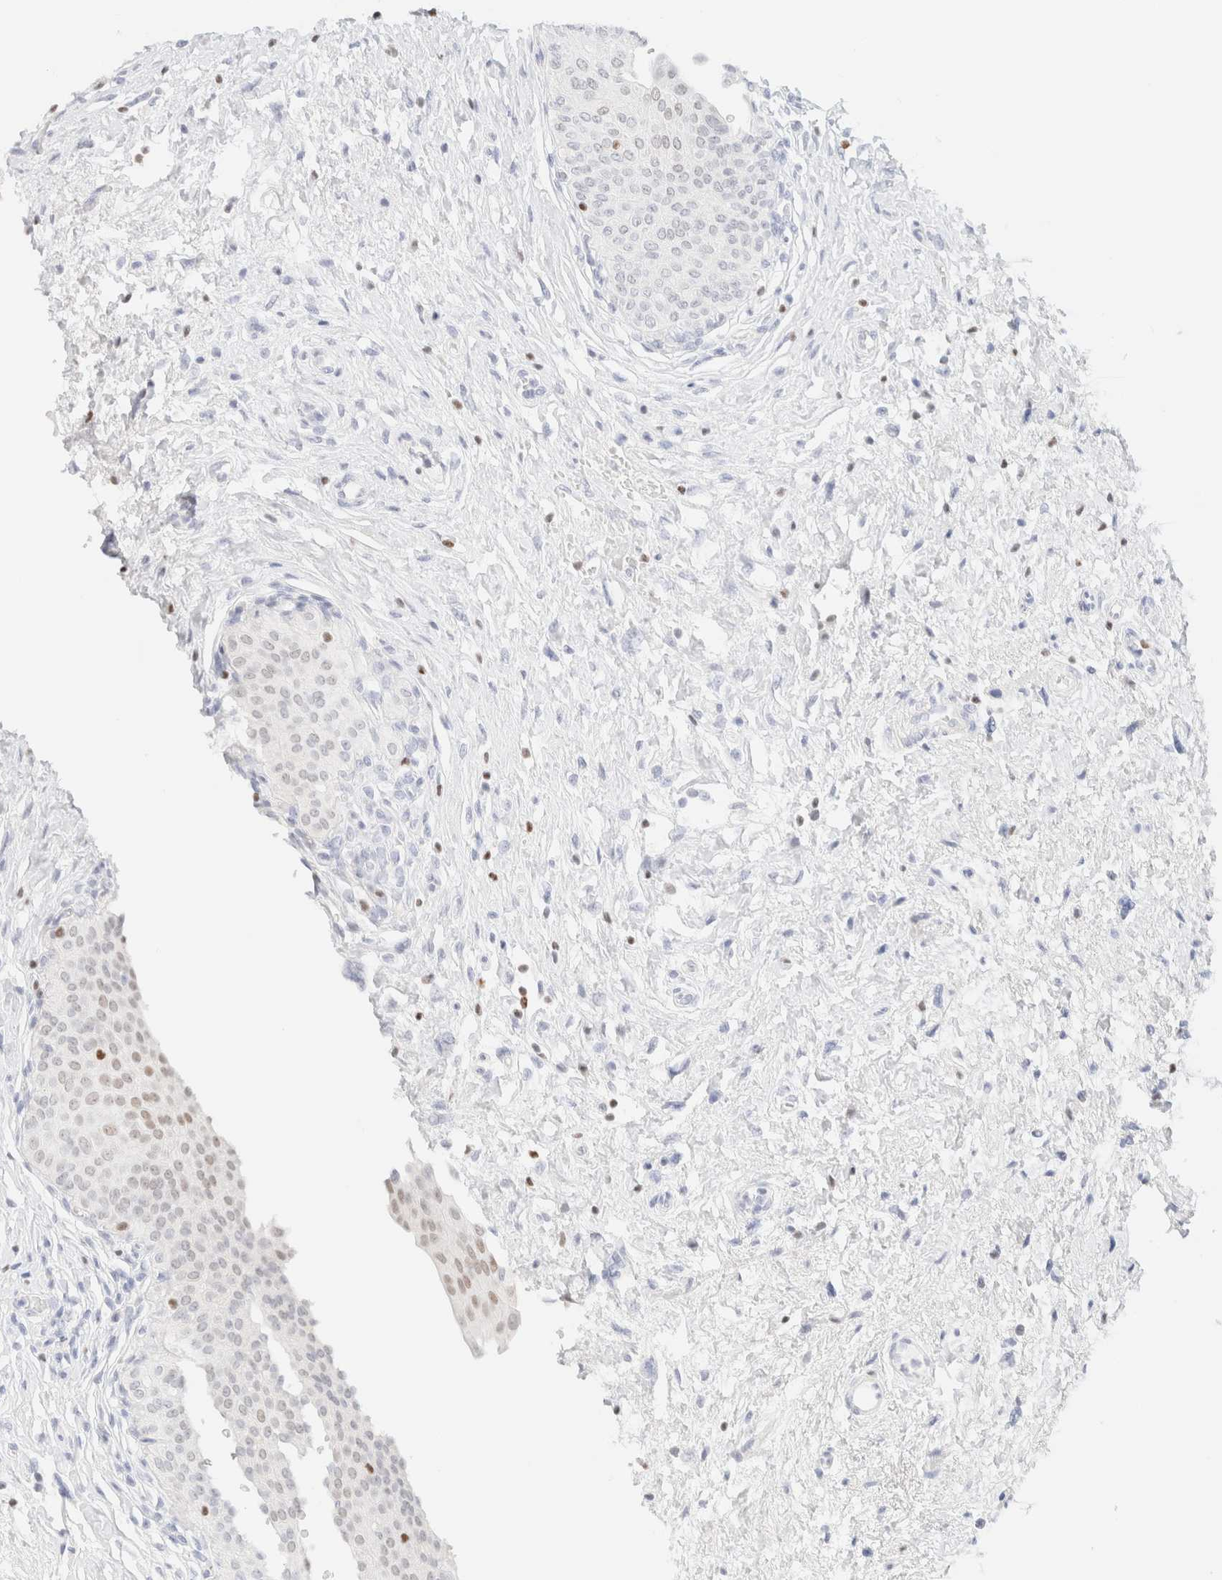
{"staining": {"intensity": "weak", "quantity": "<25%", "location": "nuclear"}, "tissue": "urinary bladder", "cell_type": "Urothelial cells", "image_type": "normal", "snomed": [{"axis": "morphology", "description": "Normal tissue, NOS"}, {"axis": "topography", "description": "Urinary bladder"}], "caption": "Immunohistochemistry (IHC) of benign human urinary bladder demonstrates no expression in urothelial cells.", "gene": "IKZF3", "patient": {"sex": "male", "age": 46}}